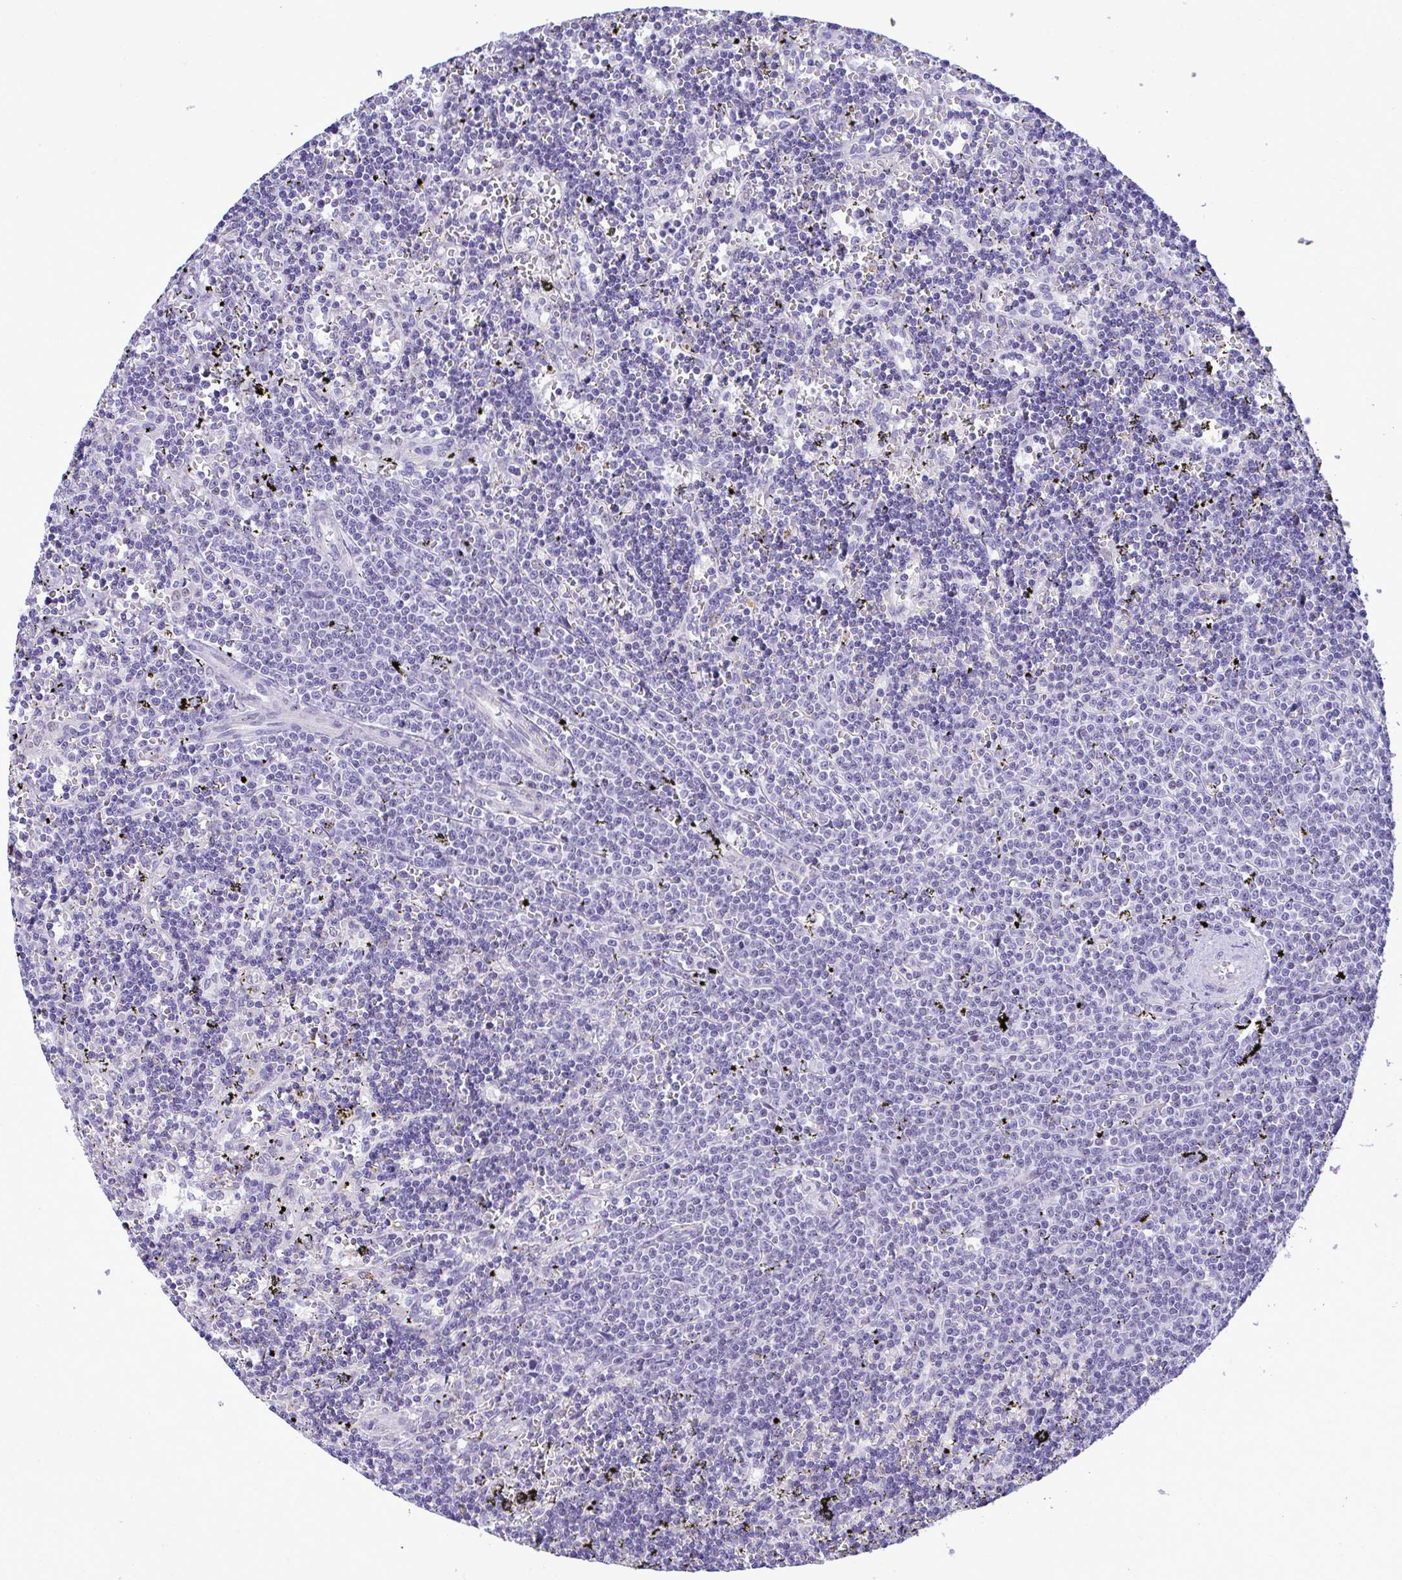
{"staining": {"intensity": "negative", "quantity": "none", "location": "none"}, "tissue": "lymphoma", "cell_type": "Tumor cells", "image_type": "cancer", "snomed": [{"axis": "morphology", "description": "Malignant lymphoma, non-Hodgkin's type, Low grade"}, {"axis": "topography", "description": "Spleen"}], "caption": "The micrograph reveals no significant expression in tumor cells of lymphoma.", "gene": "SLC25A51", "patient": {"sex": "male", "age": 60}}